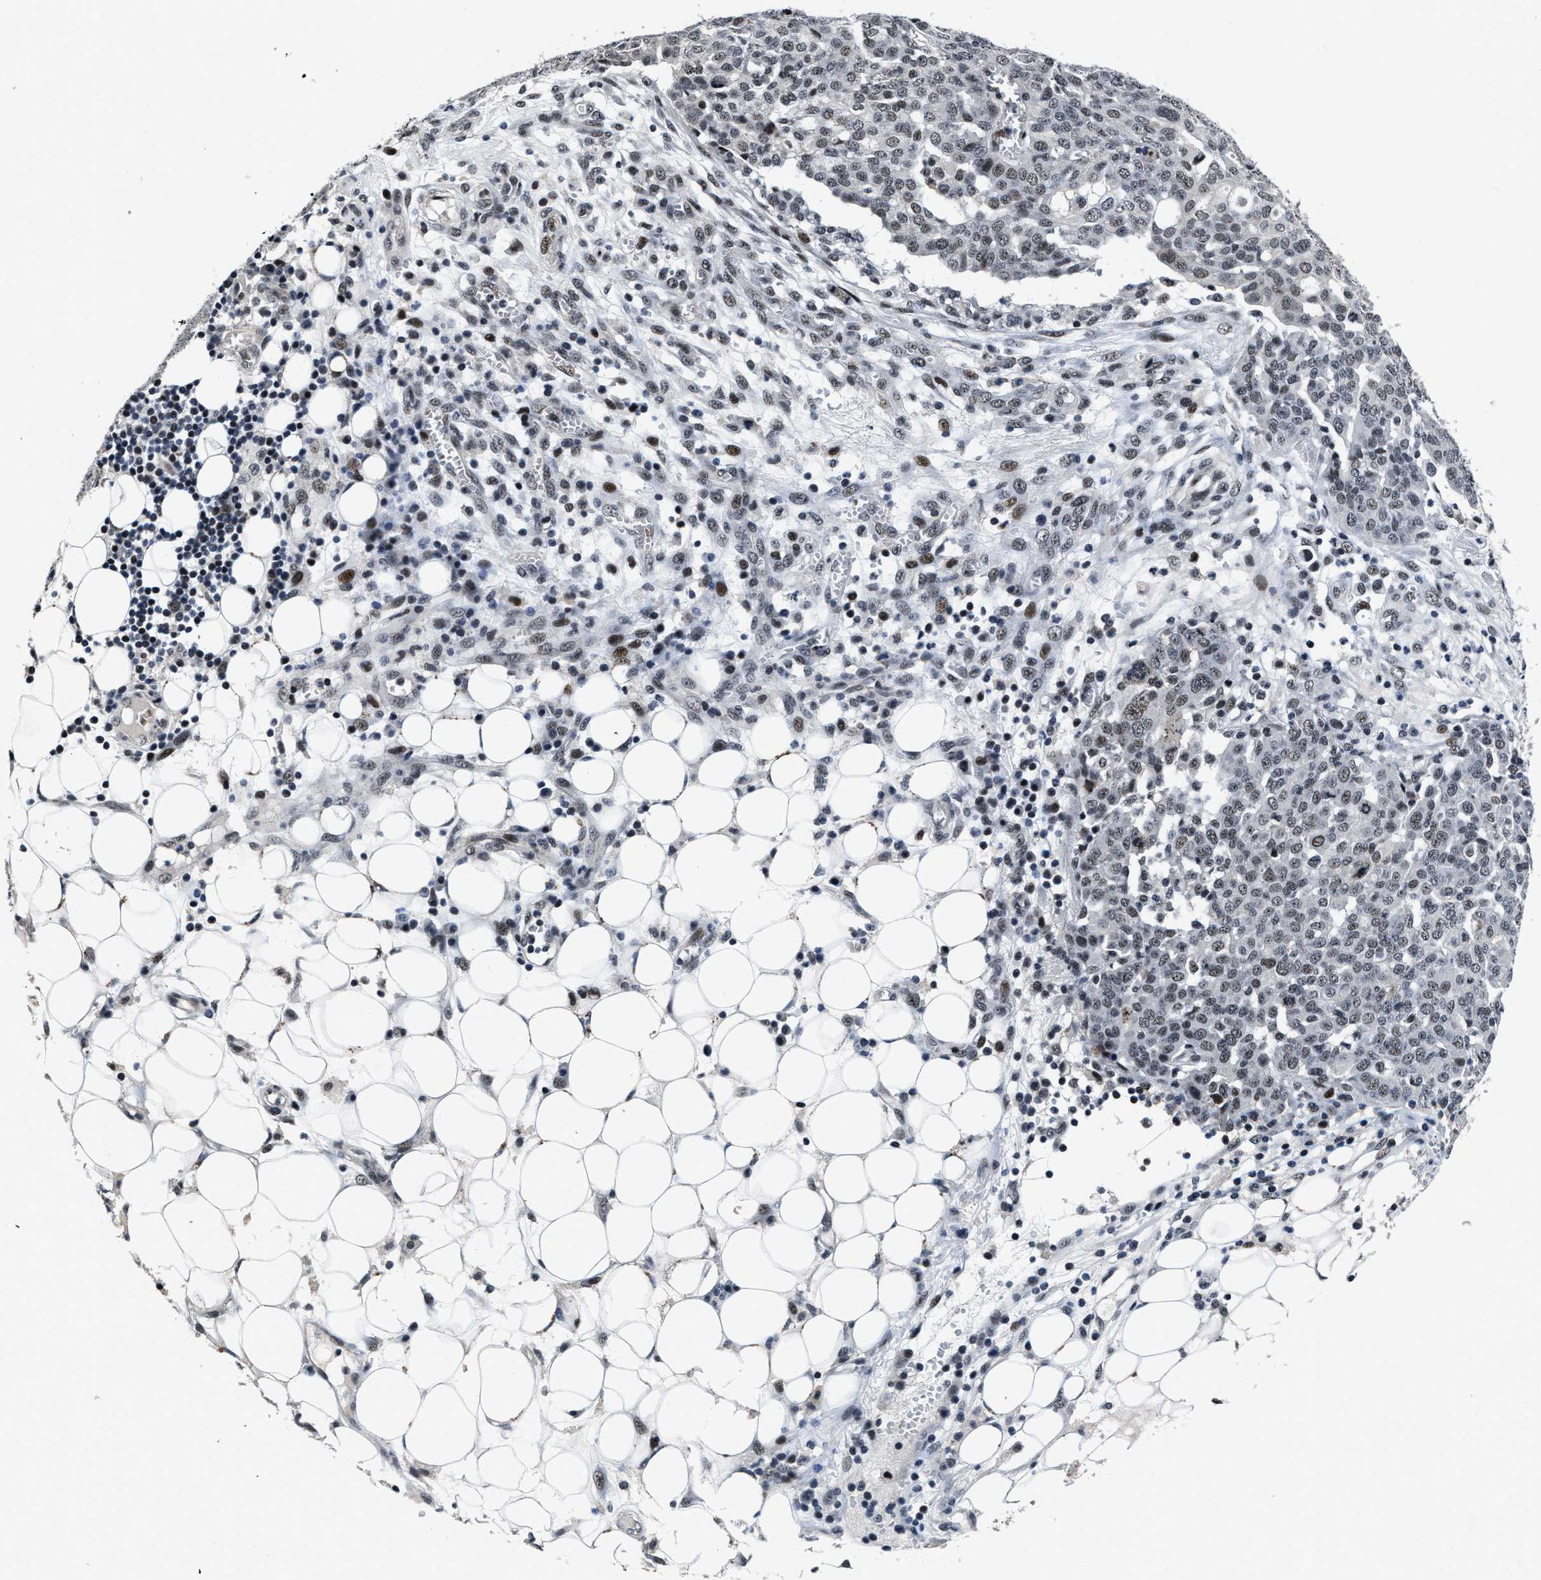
{"staining": {"intensity": "weak", "quantity": "25%-75%", "location": "nuclear"}, "tissue": "ovarian cancer", "cell_type": "Tumor cells", "image_type": "cancer", "snomed": [{"axis": "morphology", "description": "Cystadenocarcinoma, serous, NOS"}, {"axis": "topography", "description": "Soft tissue"}, {"axis": "topography", "description": "Ovary"}], "caption": "Weak nuclear protein positivity is appreciated in about 25%-75% of tumor cells in ovarian cancer (serous cystadenocarcinoma). (brown staining indicates protein expression, while blue staining denotes nuclei).", "gene": "ZNF233", "patient": {"sex": "female", "age": 57}}